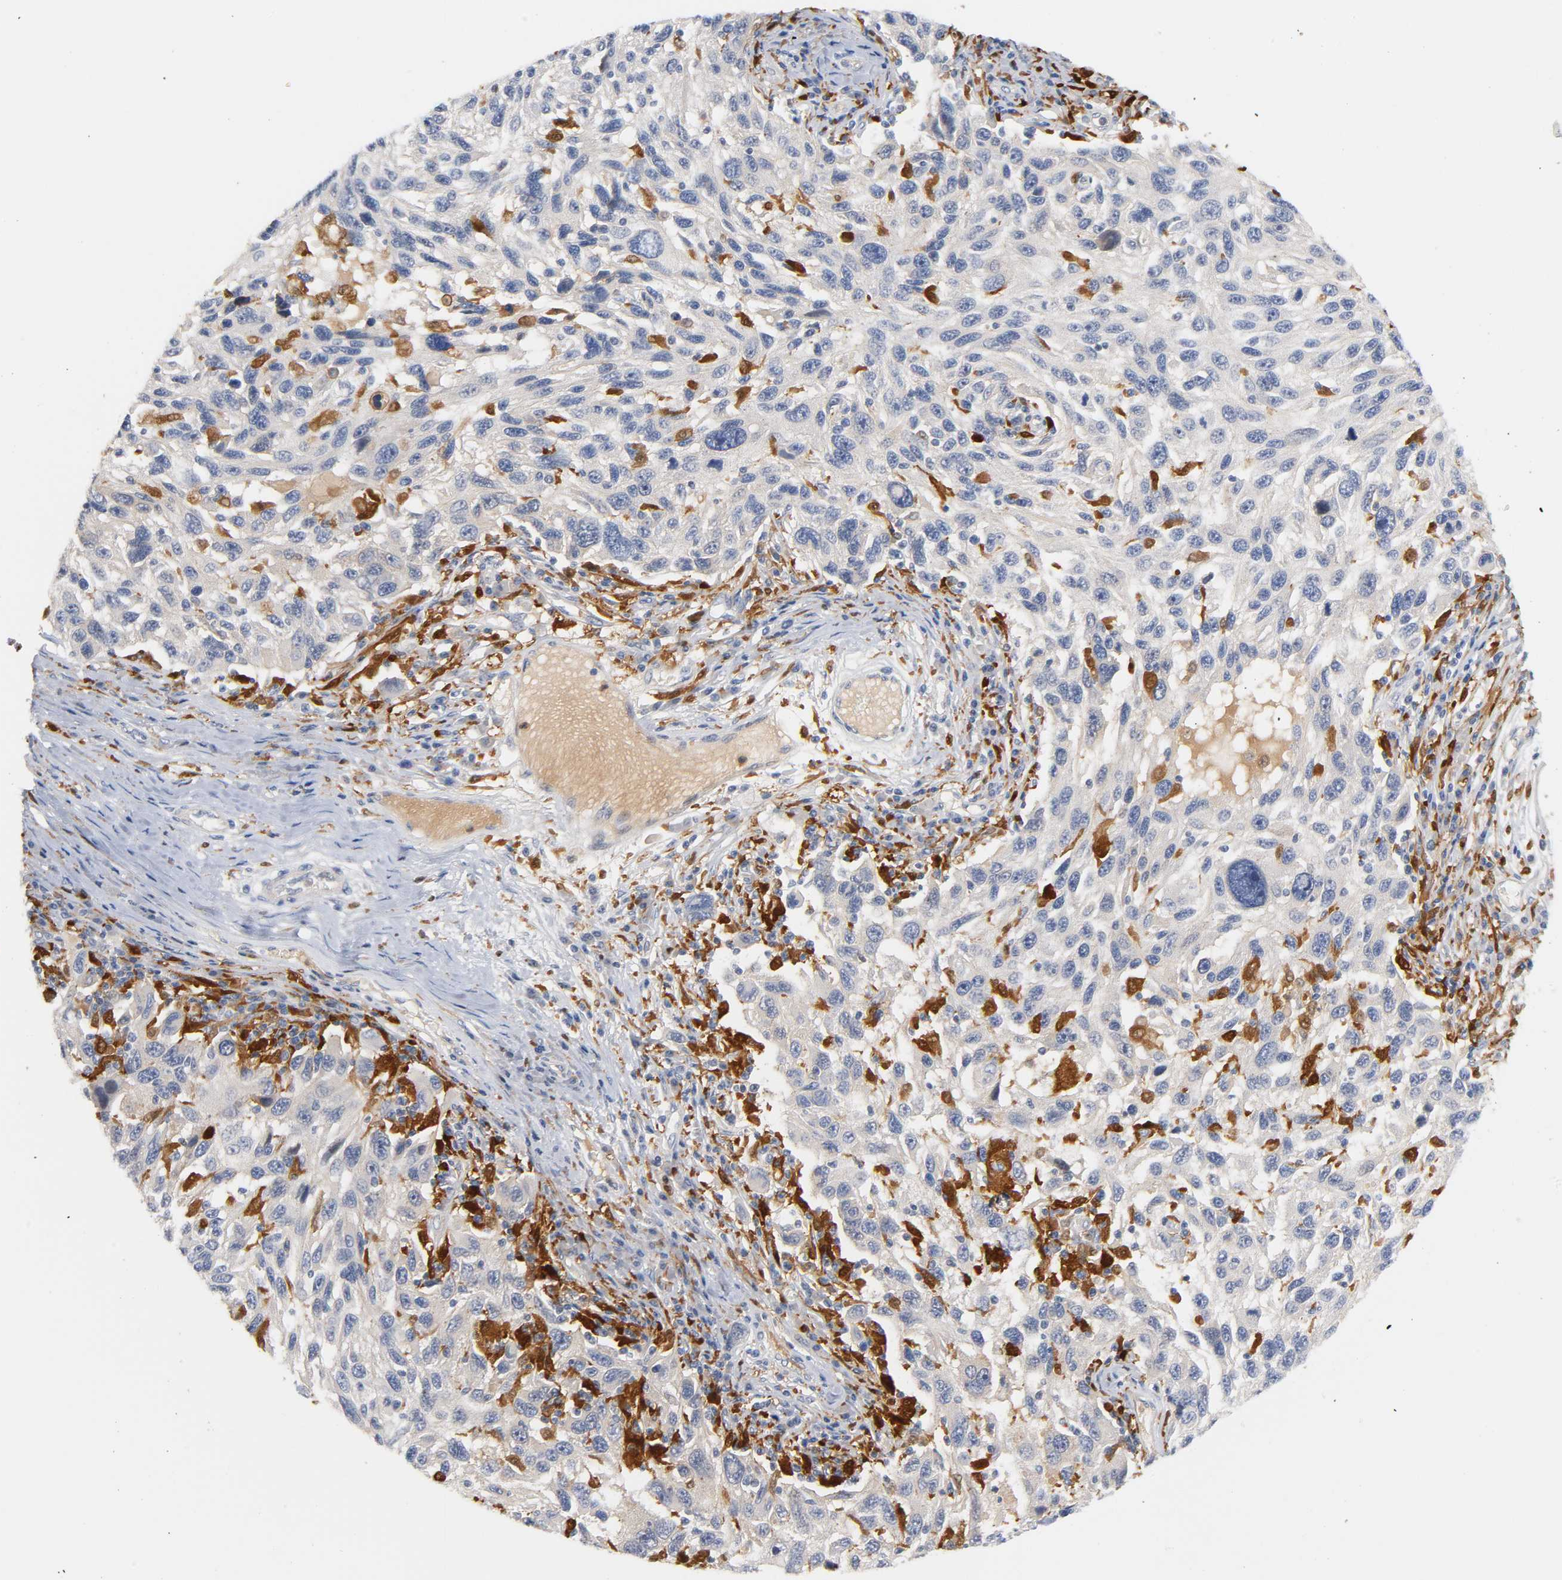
{"staining": {"intensity": "negative", "quantity": "none", "location": "none"}, "tissue": "melanoma", "cell_type": "Tumor cells", "image_type": "cancer", "snomed": [{"axis": "morphology", "description": "Malignant melanoma, NOS"}, {"axis": "topography", "description": "Skin"}], "caption": "IHC photomicrograph of malignant melanoma stained for a protein (brown), which demonstrates no expression in tumor cells.", "gene": "IL18", "patient": {"sex": "male", "age": 53}}